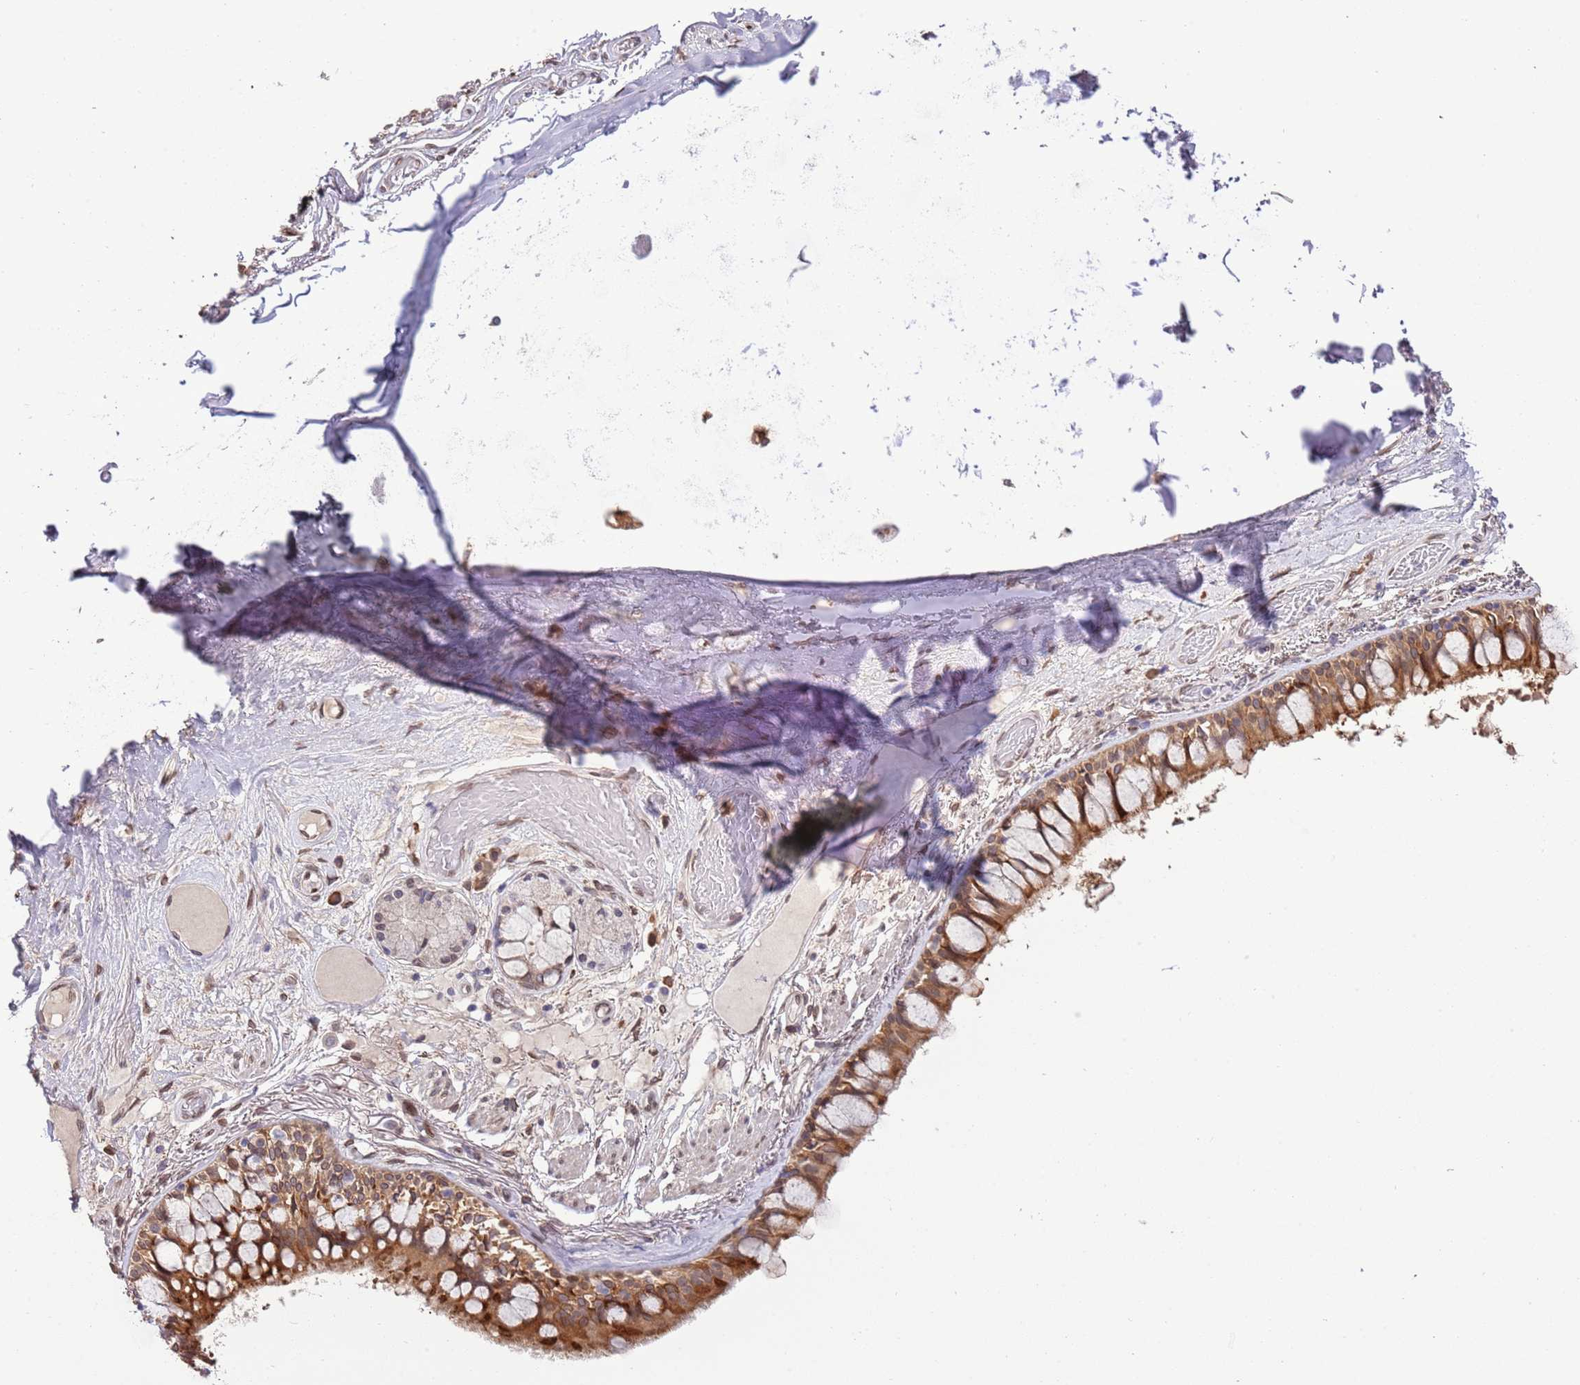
{"staining": {"intensity": "strong", "quantity": ">75%", "location": "cytoplasmic/membranous"}, "tissue": "bronchus", "cell_type": "Respiratory epithelial cells", "image_type": "normal", "snomed": [{"axis": "morphology", "description": "Normal tissue, NOS"}, {"axis": "topography", "description": "Bronchus"}], "caption": "Immunohistochemistry (IHC) micrograph of unremarkable human bronchus stained for a protein (brown), which displays high levels of strong cytoplasmic/membranous expression in approximately >75% of respiratory epithelial cells.", "gene": "ZNF665", "patient": {"sex": "male", "age": 70}}